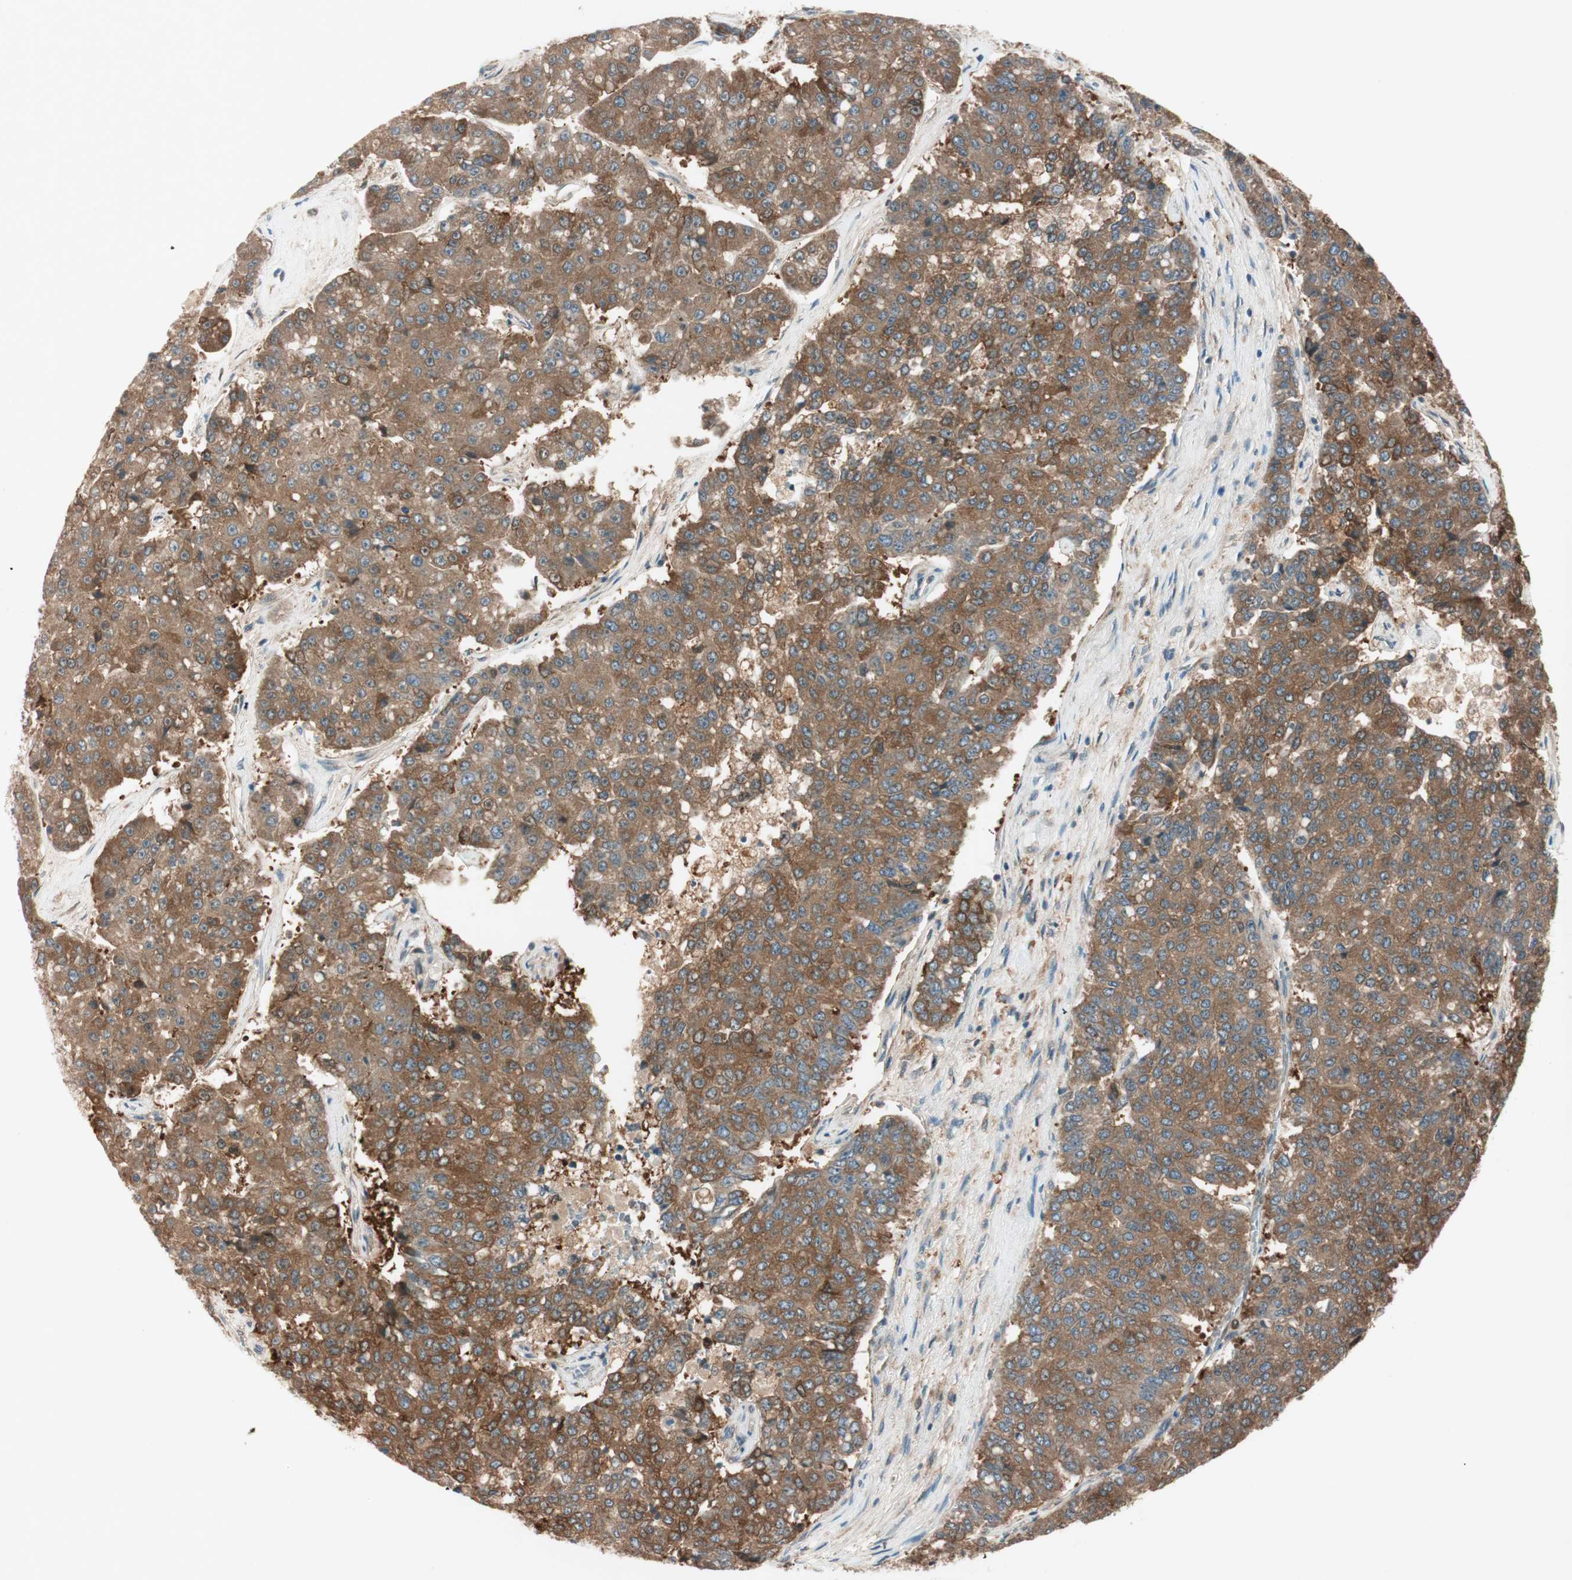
{"staining": {"intensity": "strong", "quantity": ">75%", "location": "cytoplasmic/membranous"}, "tissue": "pancreatic cancer", "cell_type": "Tumor cells", "image_type": "cancer", "snomed": [{"axis": "morphology", "description": "Adenocarcinoma, NOS"}, {"axis": "topography", "description": "Pancreas"}], "caption": "A micrograph of pancreatic cancer stained for a protein reveals strong cytoplasmic/membranous brown staining in tumor cells.", "gene": "GALT", "patient": {"sex": "male", "age": 50}}